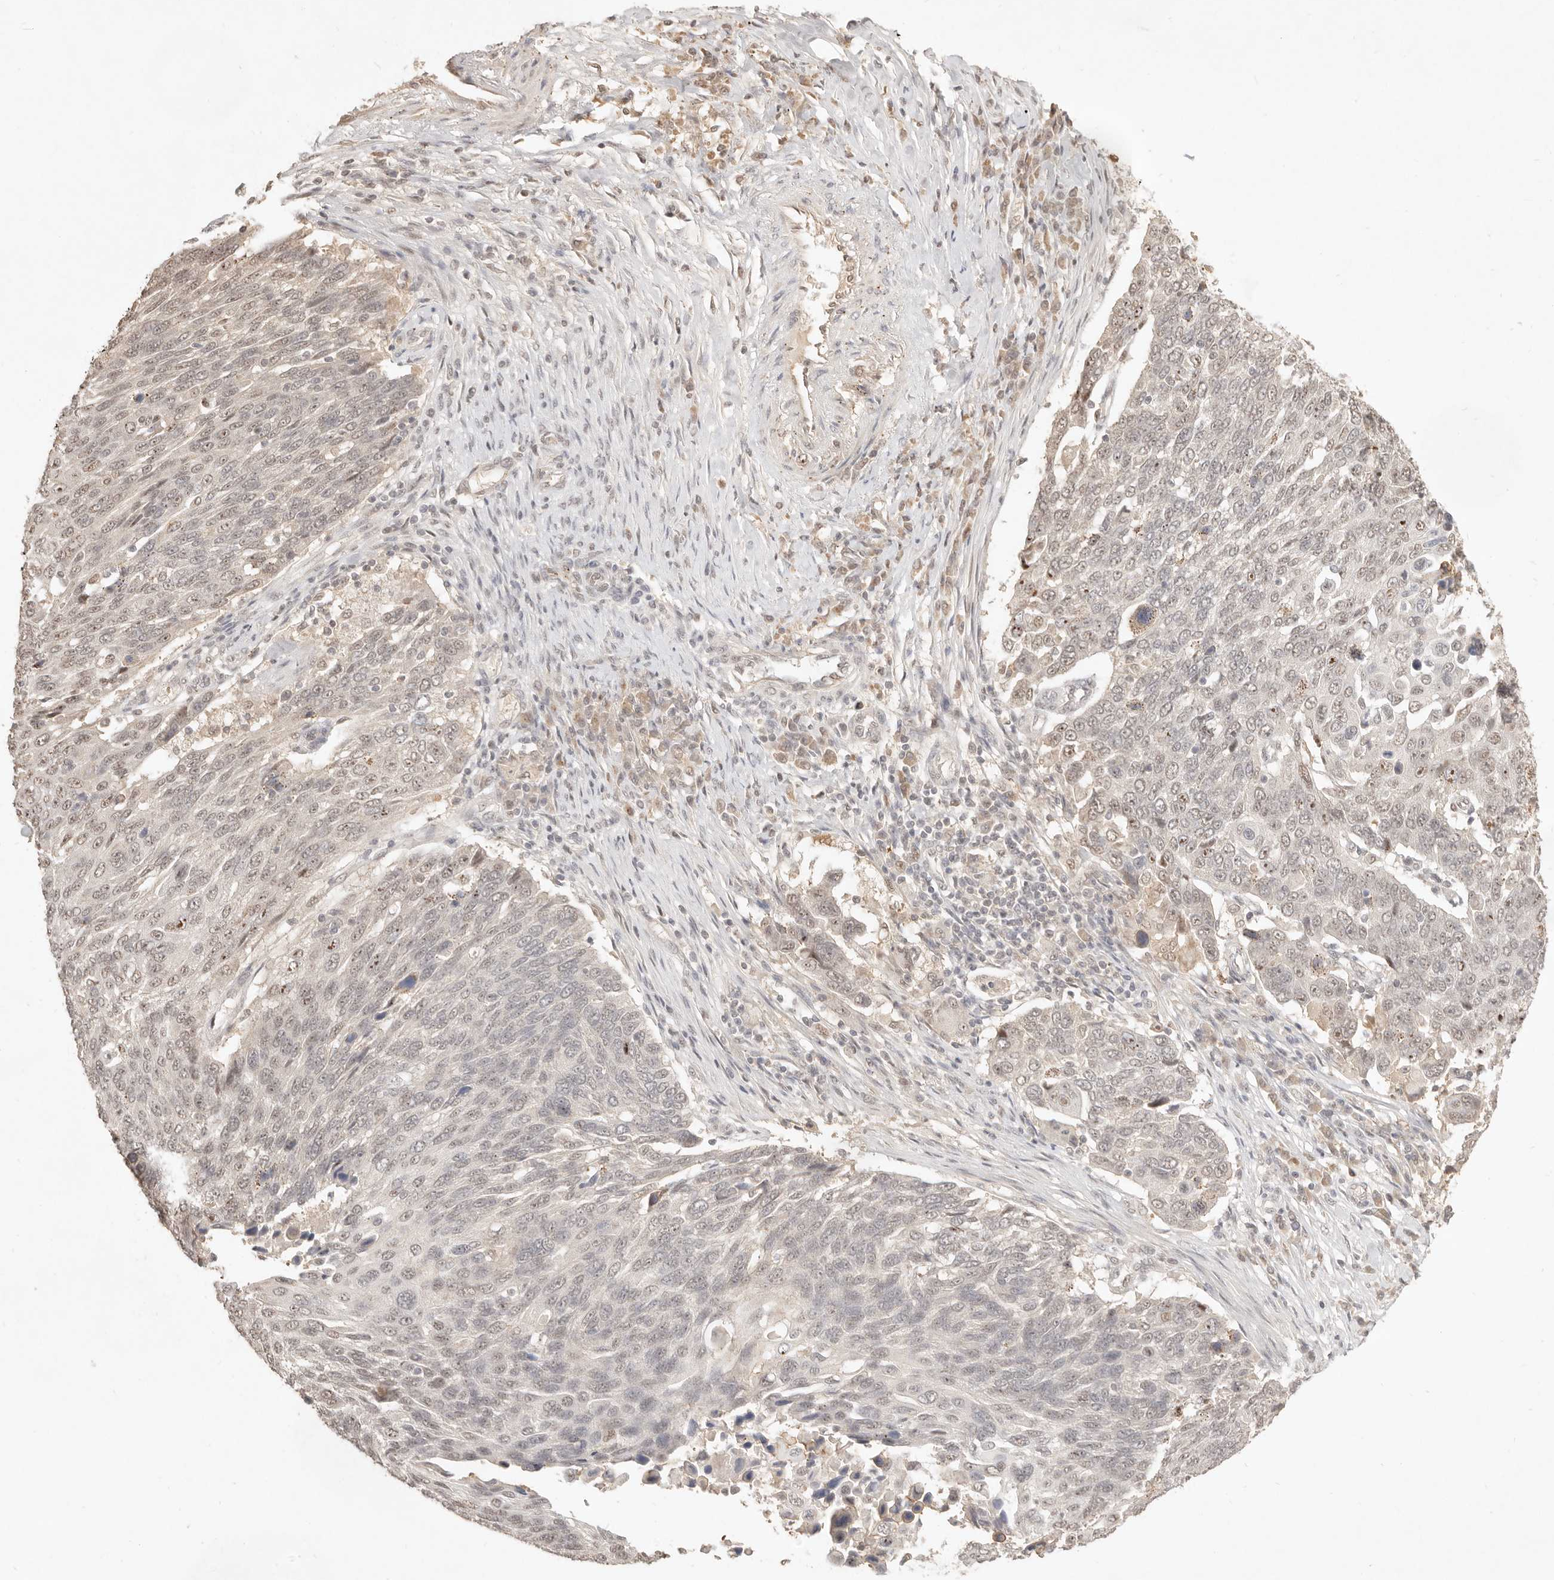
{"staining": {"intensity": "moderate", "quantity": ">75%", "location": "nuclear"}, "tissue": "lung cancer", "cell_type": "Tumor cells", "image_type": "cancer", "snomed": [{"axis": "morphology", "description": "Squamous cell carcinoma, NOS"}, {"axis": "topography", "description": "Lung"}], "caption": "Lung squamous cell carcinoma stained for a protein (brown) reveals moderate nuclear positive staining in approximately >75% of tumor cells.", "gene": "MEP1A", "patient": {"sex": "male", "age": 66}}